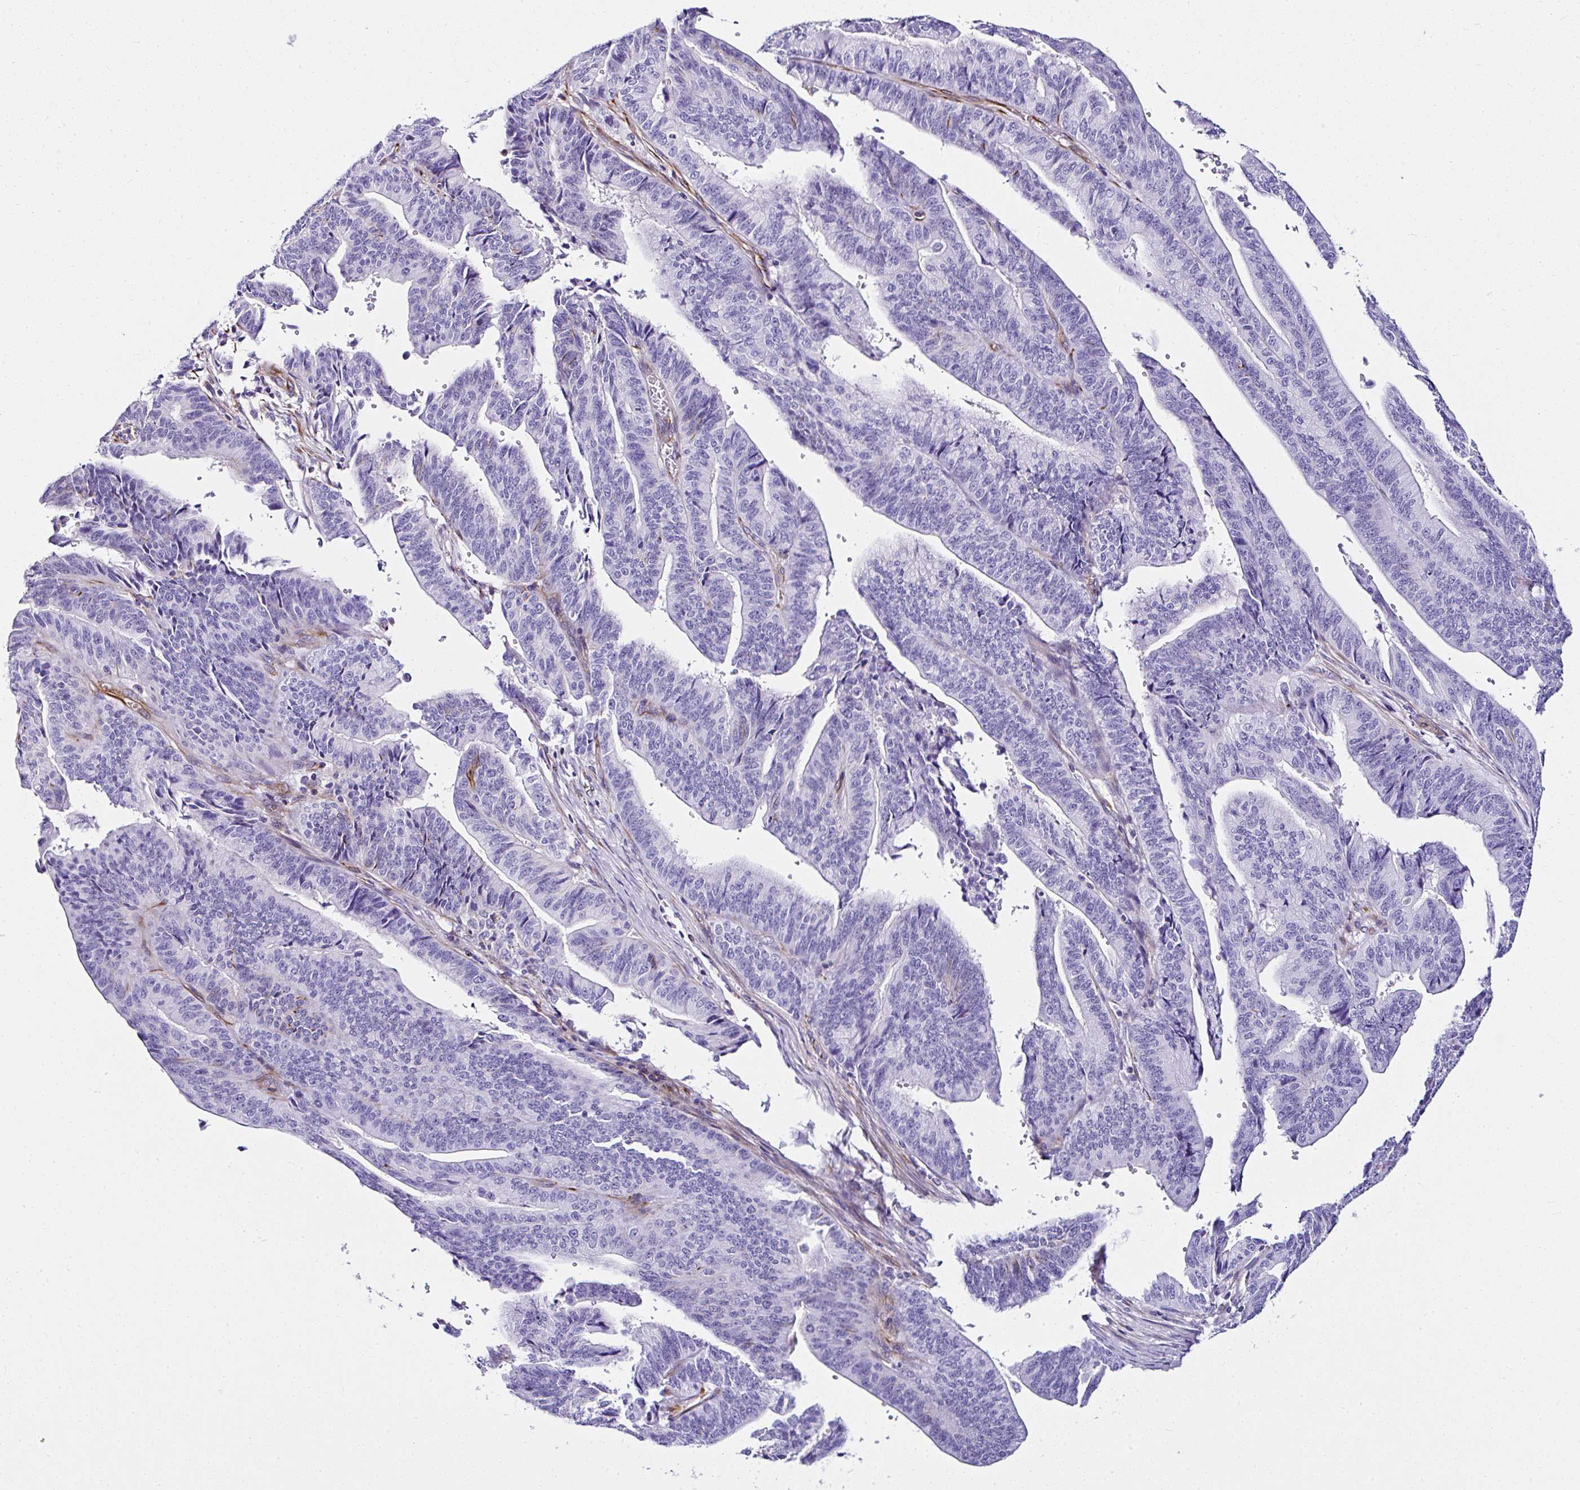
{"staining": {"intensity": "negative", "quantity": "none", "location": "none"}, "tissue": "endometrial cancer", "cell_type": "Tumor cells", "image_type": "cancer", "snomed": [{"axis": "morphology", "description": "Adenocarcinoma, NOS"}, {"axis": "topography", "description": "Endometrium"}], "caption": "Endometrial cancer (adenocarcinoma) stained for a protein using immunohistochemistry exhibits no positivity tumor cells.", "gene": "DEPDC5", "patient": {"sex": "female", "age": 65}}